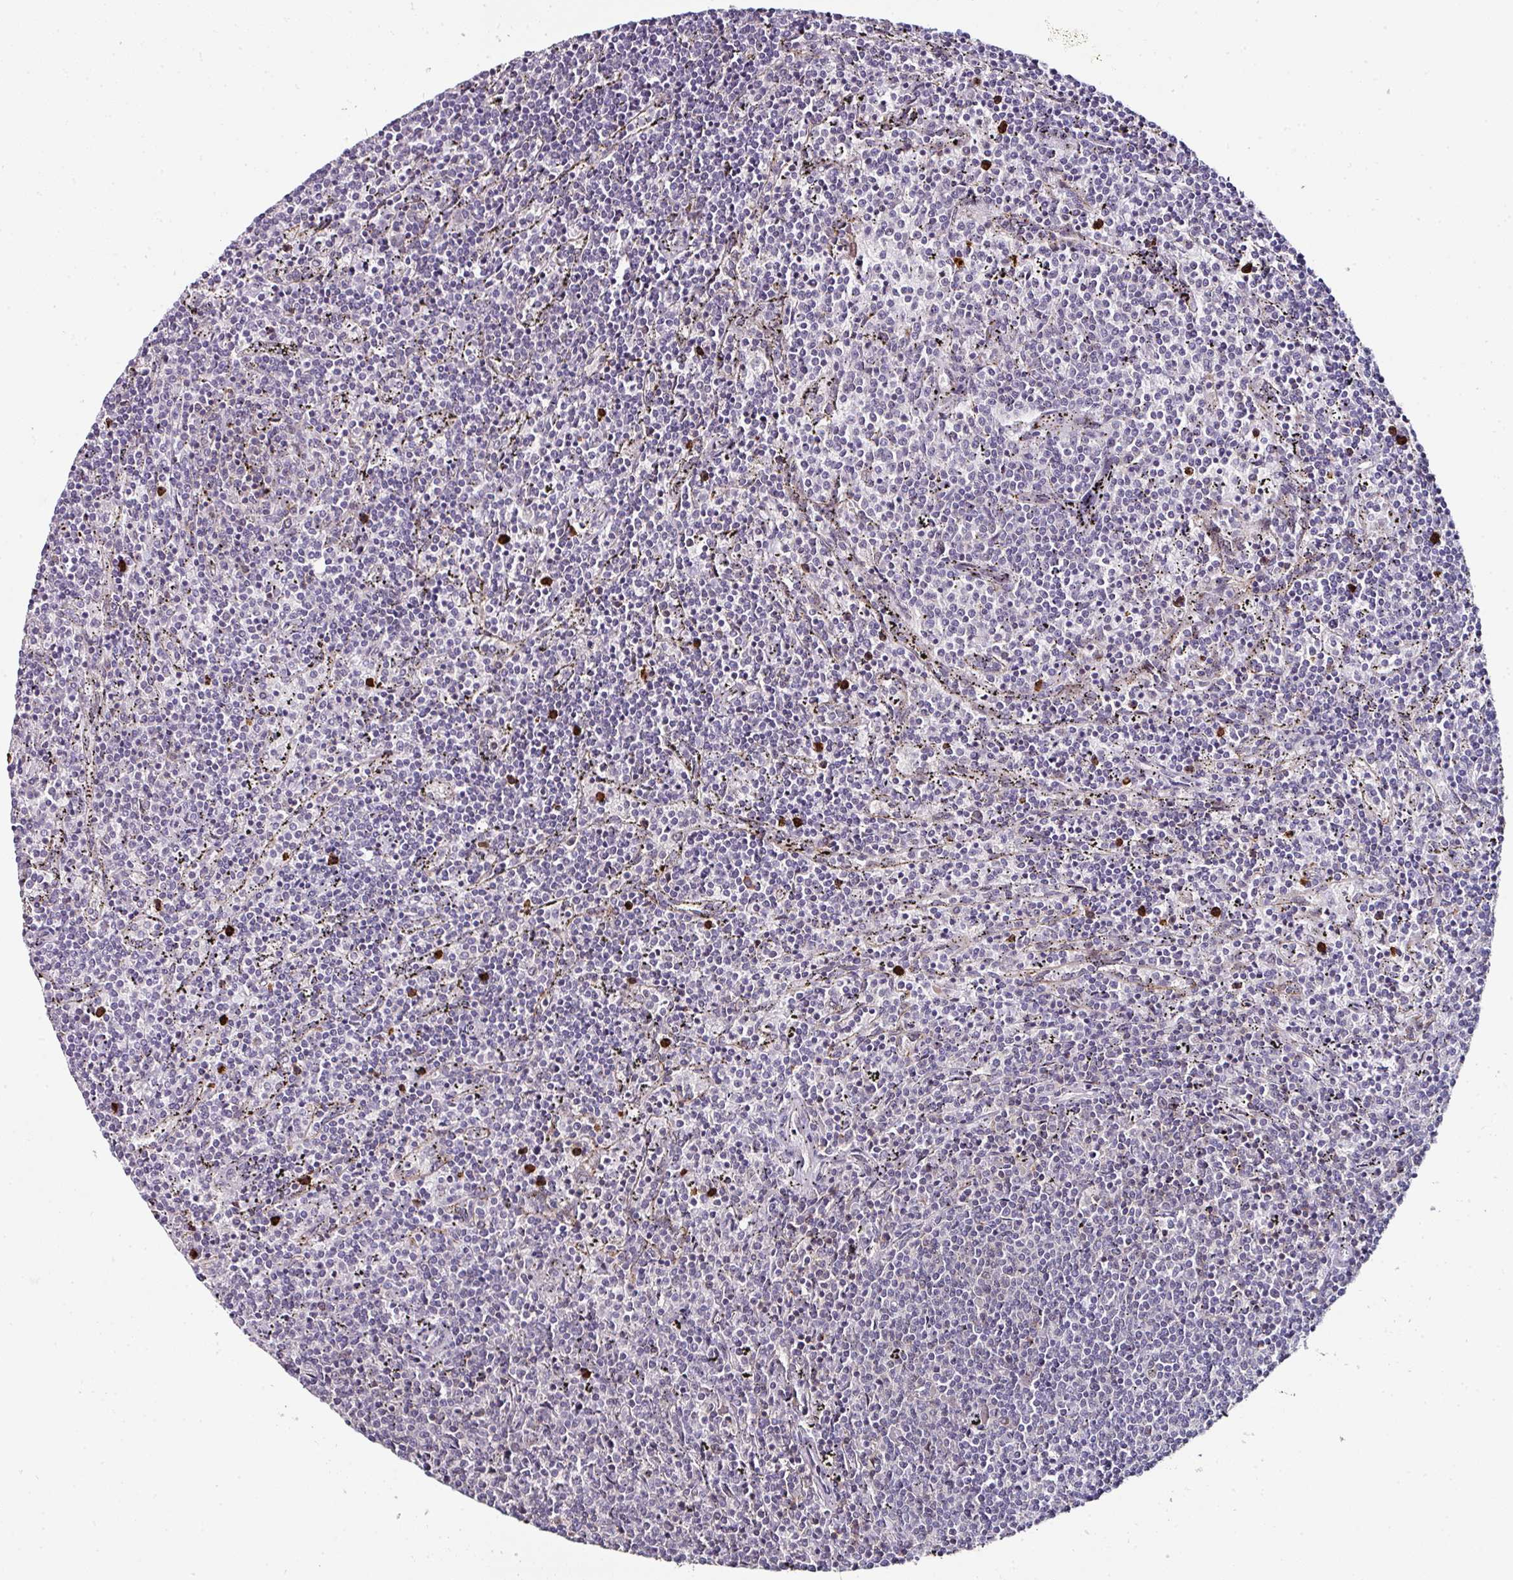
{"staining": {"intensity": "negative", "quantity": "none", "location": "none"}, "tissue": "lymphoma", "cell_type": "Tumor cells", "image_type": "cancer", "snomed": [{"axis": "morphology", "description": "Malignant lymphoma, non-Hodgkin's type, Low grade"}, {"axis": "topography", "description": "Spleen"}], "caption": "High magnification brightfield microscopy of malignant lymphoma, non-Hodgkin's type (low-grade) stained with DAB (3,3'-diaminobenzidine) (brown) and counterstained with hematoxylin (blue): tumor cells show no significant expression.", "gene": "APOLD1", "patient": {"sex": "female", "age": 50}}